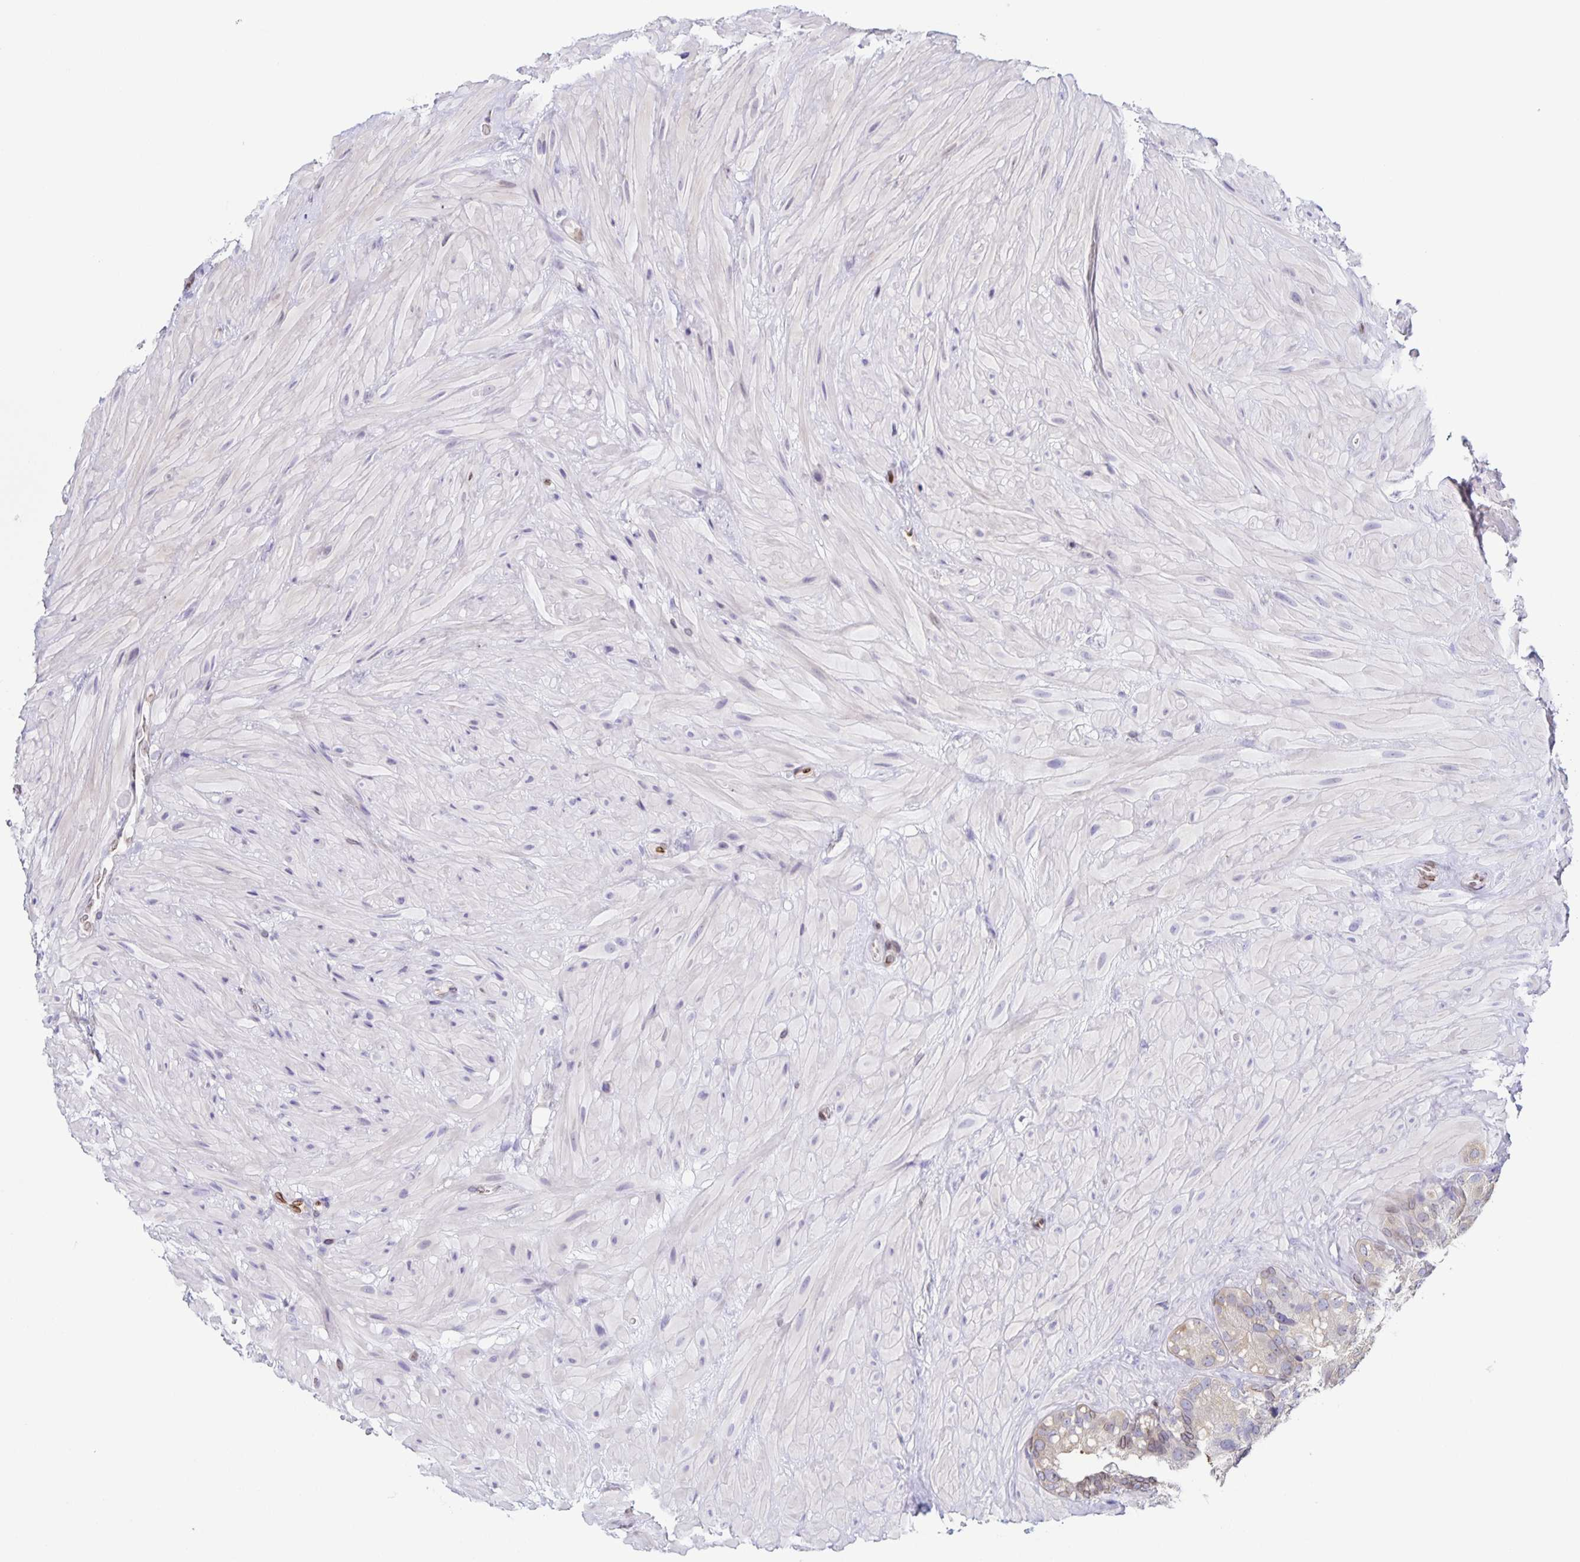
{"staining": {"intensity": "weak", "quantity": "<25%", "location": "cytoplasmic/membranous,nuclear"}, "tissue": "seminal vesicle", "cell_type": "Glandular cells", "image_type": "normal", "snomed": [{"axis": "morphology", "description": "Normal tissue, NOS"}, {"axis": "topography", "description": "Seminal veicle"}], "caption": "High magnification brightfield microscopy of benign seminal vesicle stained with DAB (brown) and counterstained with hematoxylin (blue): glandular cells show no significant staining. (Brightfield microscopy of DAB immunohistochemistry (IHC) at high magnification).", "gene": "SYNE2", "patient": {"sex": "male", "age": 60}}